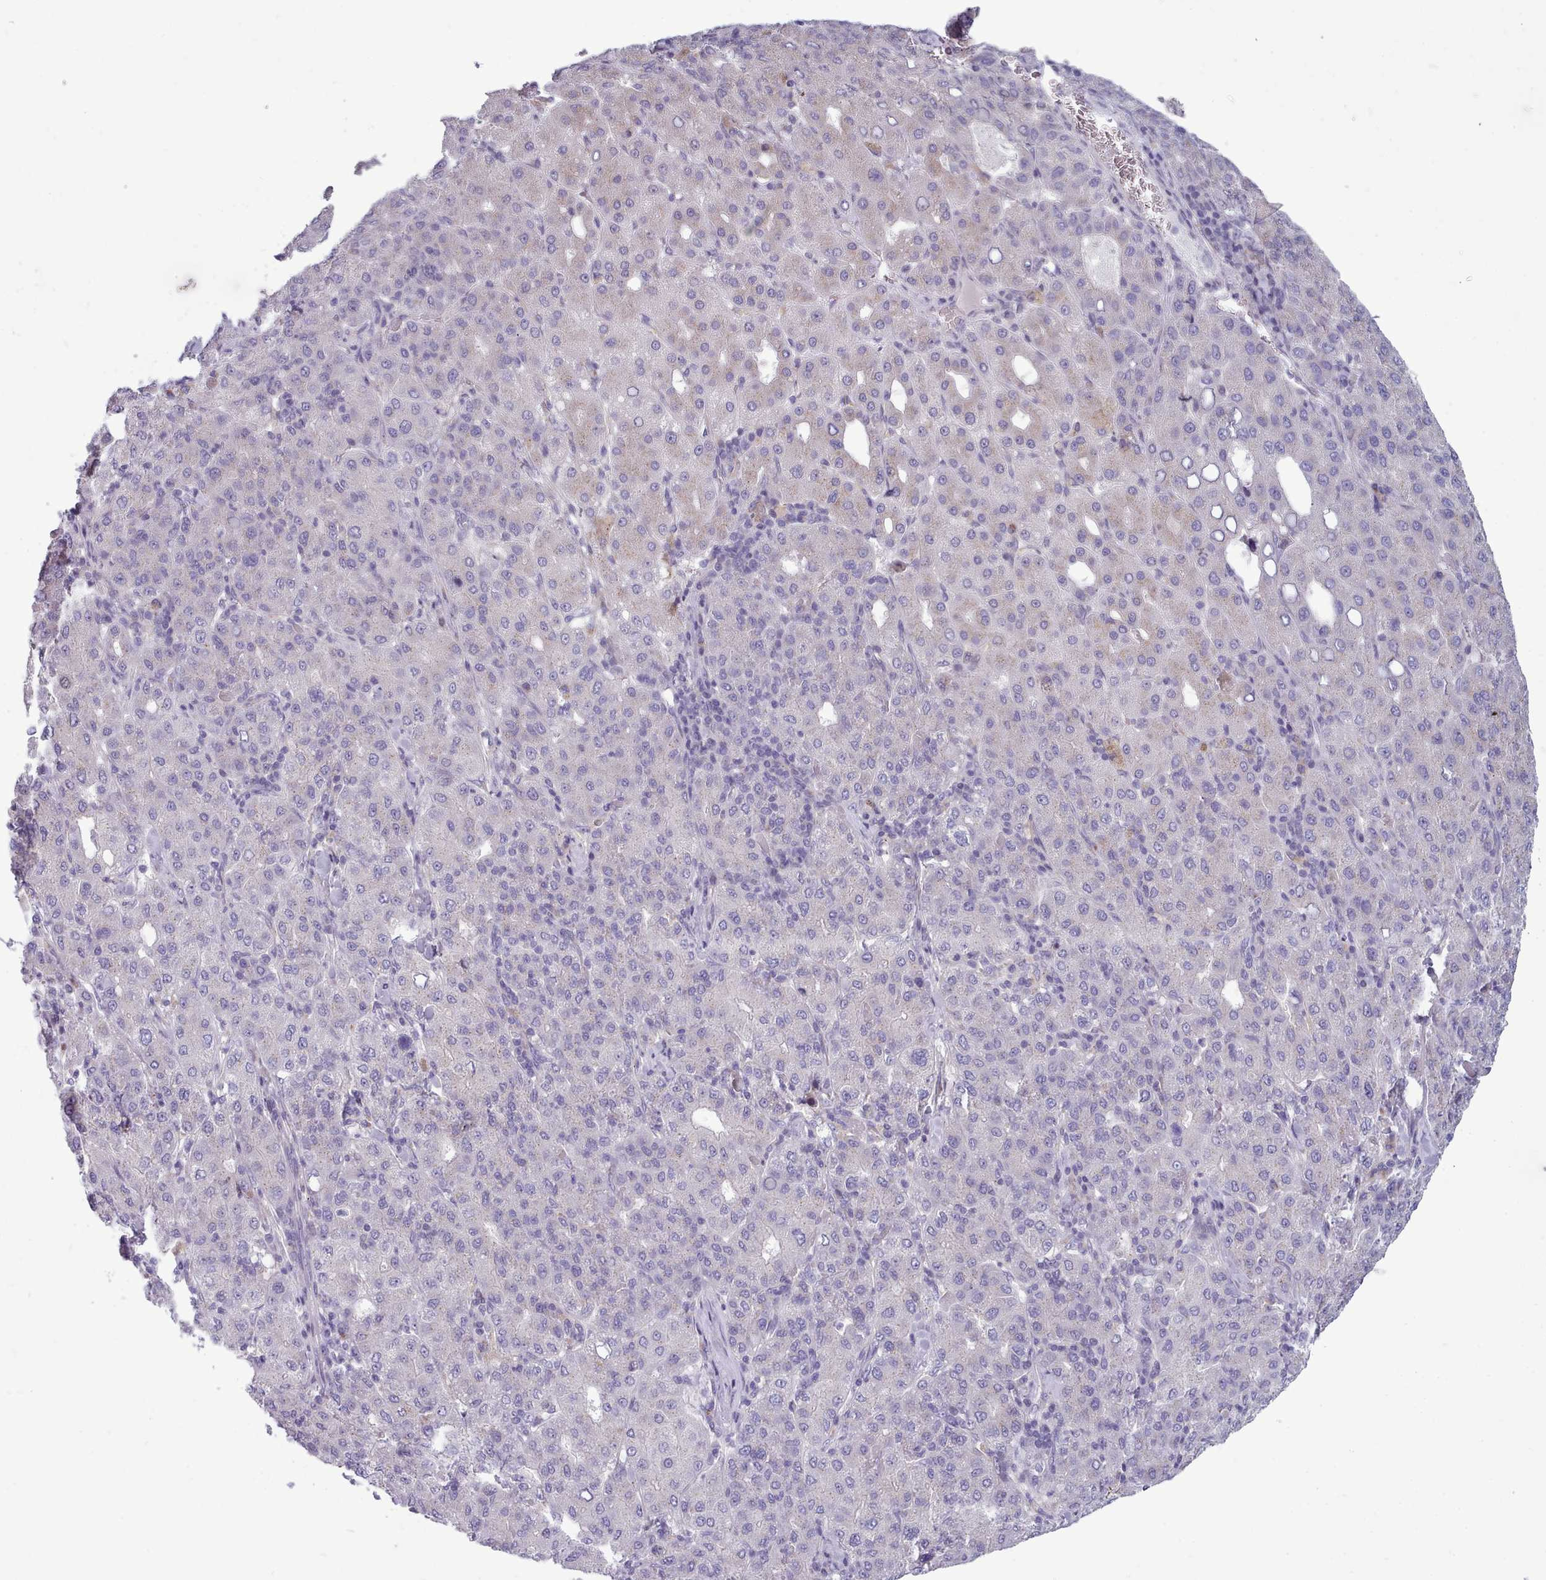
{"staining": {"intensity": "negative", "quantity": "none", "location": "none"}, "tissue": "liver cancer", "cell_type": "Tumor cells", "image_type": "cancer", "snomed": [{"axis": "morphology", "description": "Carcinoma, Hepatocellular, NOS"}, {"axis": "topography", "description": "Liver"}], "caption": "Human liver hepatocellular carcinoma stained for a protein using immunohistochemistry (IHC) exhibits no positivity in tumor cells.", "gene": "MYRFL", "patient": {"sex": "male", "age": 65}}